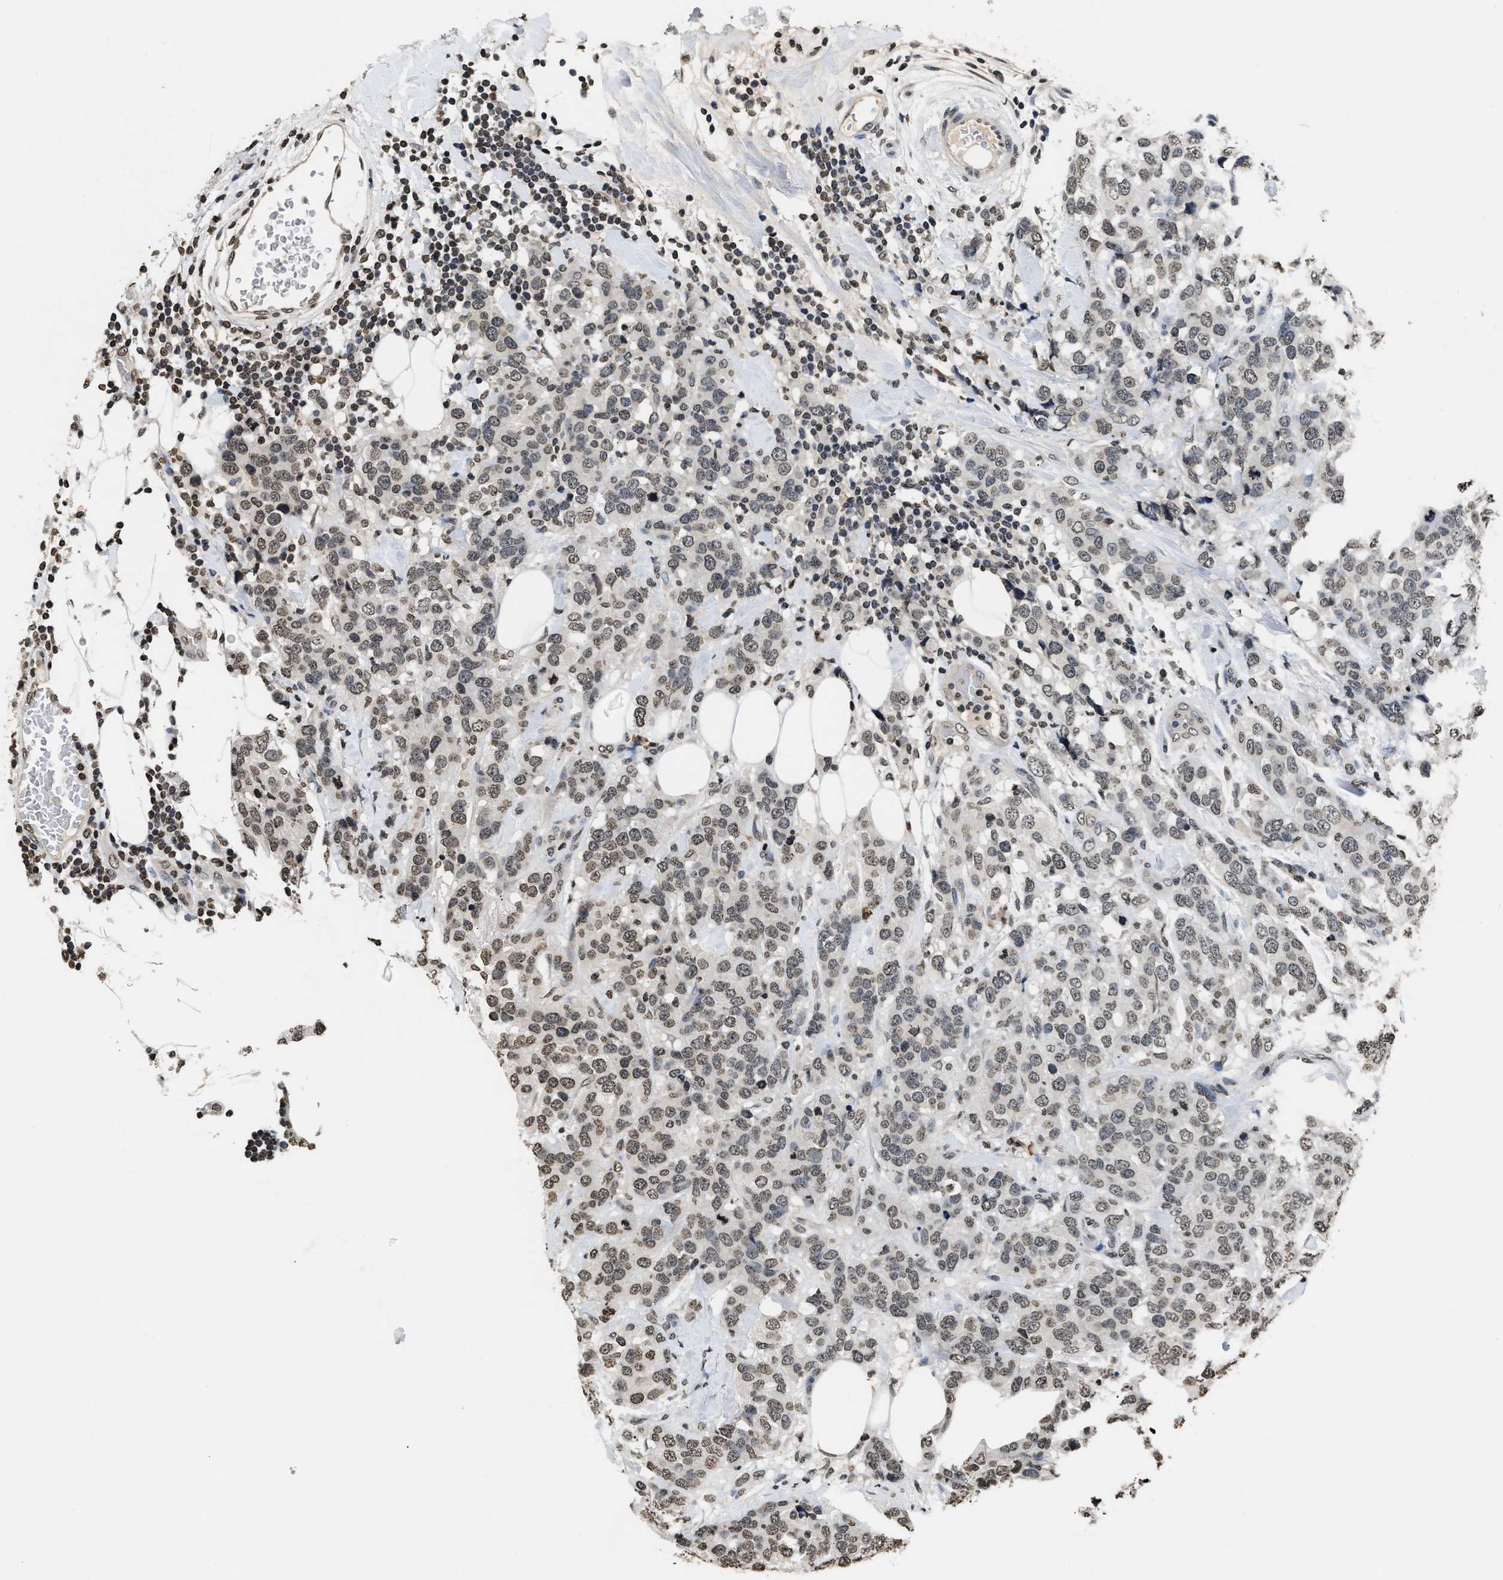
{"staining": {"intensity": "weak", "quantity": ">75%", "location": "nuclear"}, "tissue": "breast cancer", "cell_type": "Tumor cells", "image_type": "cancer", "snomed": [{"axis": "morphology", "description": "Lobular carcinoma"}, {"axis": "topography", "description": "Breast"}], "caption": "Breast cancer was stained to show a protein in brown. There is low levels of weak nuclear expression in approximately >75% of tumor cells. (DAB (3,3'-diaminobenzidine) = brown stain, brightfield microscopy at high magnification).", "gene": "DNASE1L3", "patient": {"sex": "female", "age": 59}}